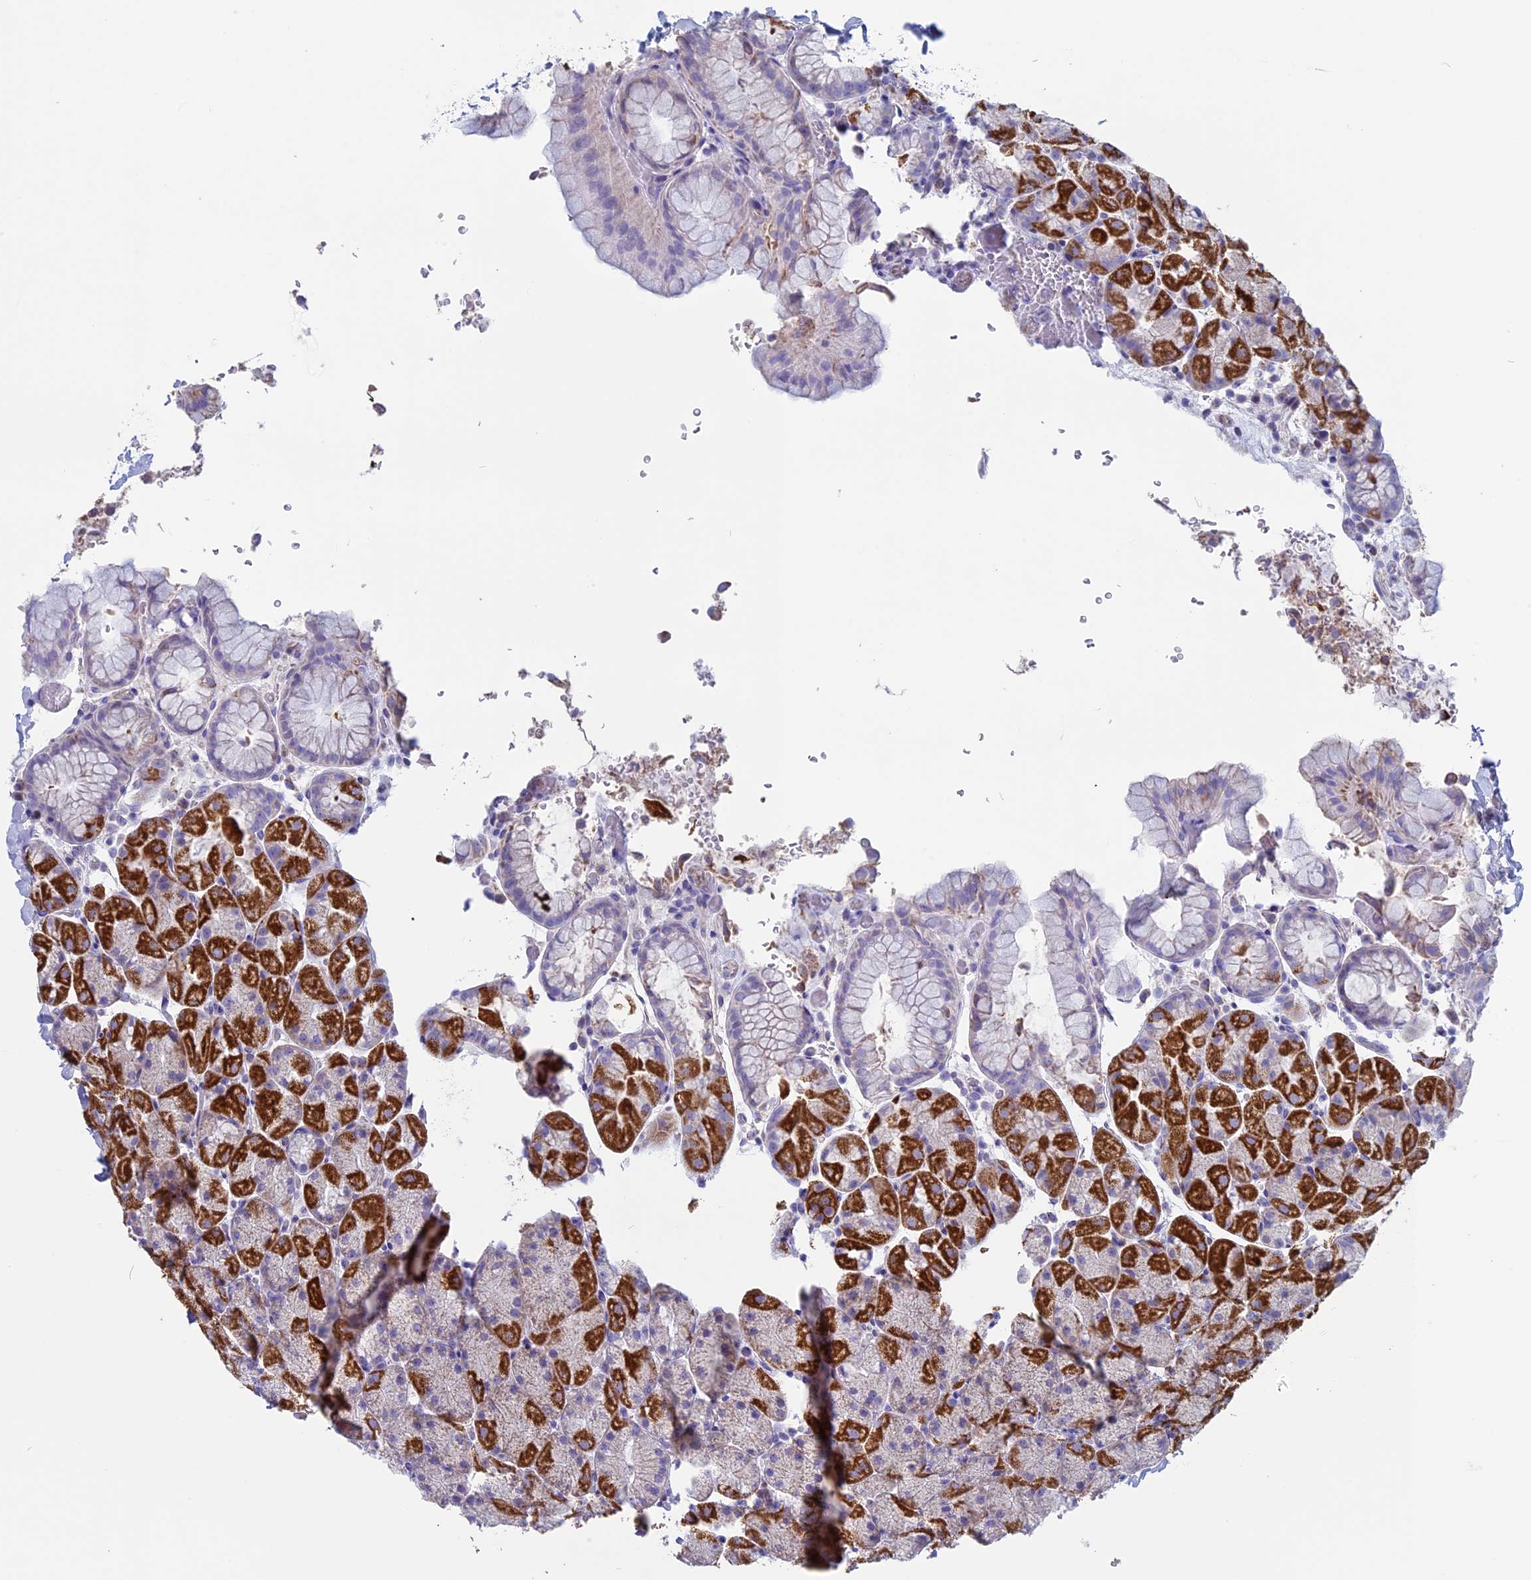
{"staining": {"intensity": "strong", "quantity": "25%-75%", "location": "cytoplasmic/membranous"}, "tissue": "stomach", "cell_type": "Glandular cells", "image_type": "normal", "snomed": [{"axis": "morphology", "description": "Normal tissue, NOS"}, {"axis": "topography", "description": "Stomach, upper"}, {"axis": "topography", "description": "Stomach, lower"}], "caption": "This image demonstrates IHC staining of benign stomach, with high strong cytoplasmic/membranous positivity in about 25%-75% of glandular cells.", "gene": "ZNF563", "patient": {"sex": "male", "age": 67}}